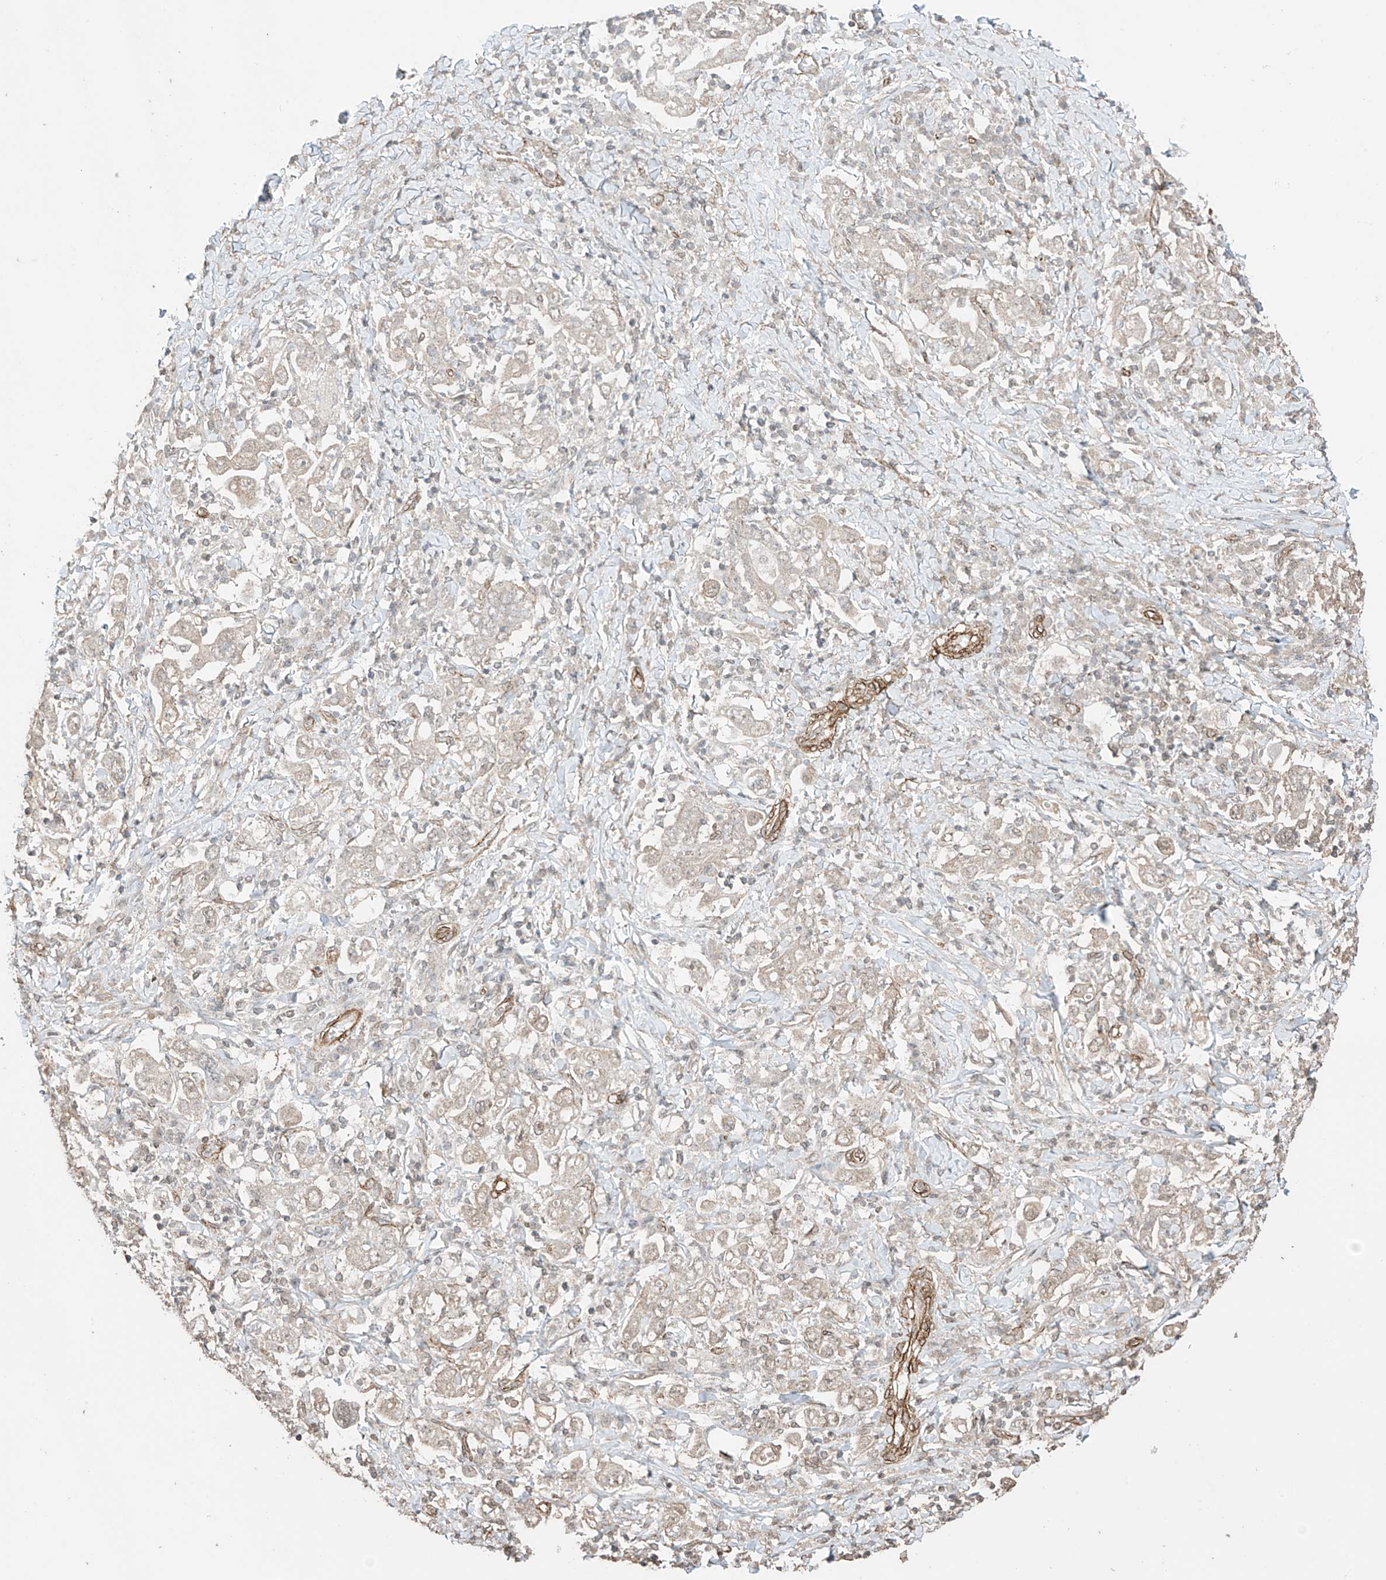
{"staining": {"intensity": "weak", "quantity": "<25%", "location": "cytoplasmic/membranous,nuclear"}, "tissue": "stomach cancer", "cell_type": "Tumor cells", "image_type": "cancer", "snomed": [{"axis": "morphology", "description": "Adenocarcinoma, NOS"}, {"axis": "topography", "description": "Stomach, upper"}], "caption": "The histopathology image exhibits no significant positivity in tumor cells of stomach cancer (adenocarcinoma).", "gene": "TTLL5", "patient": {"sex": "male", "age": 62}}